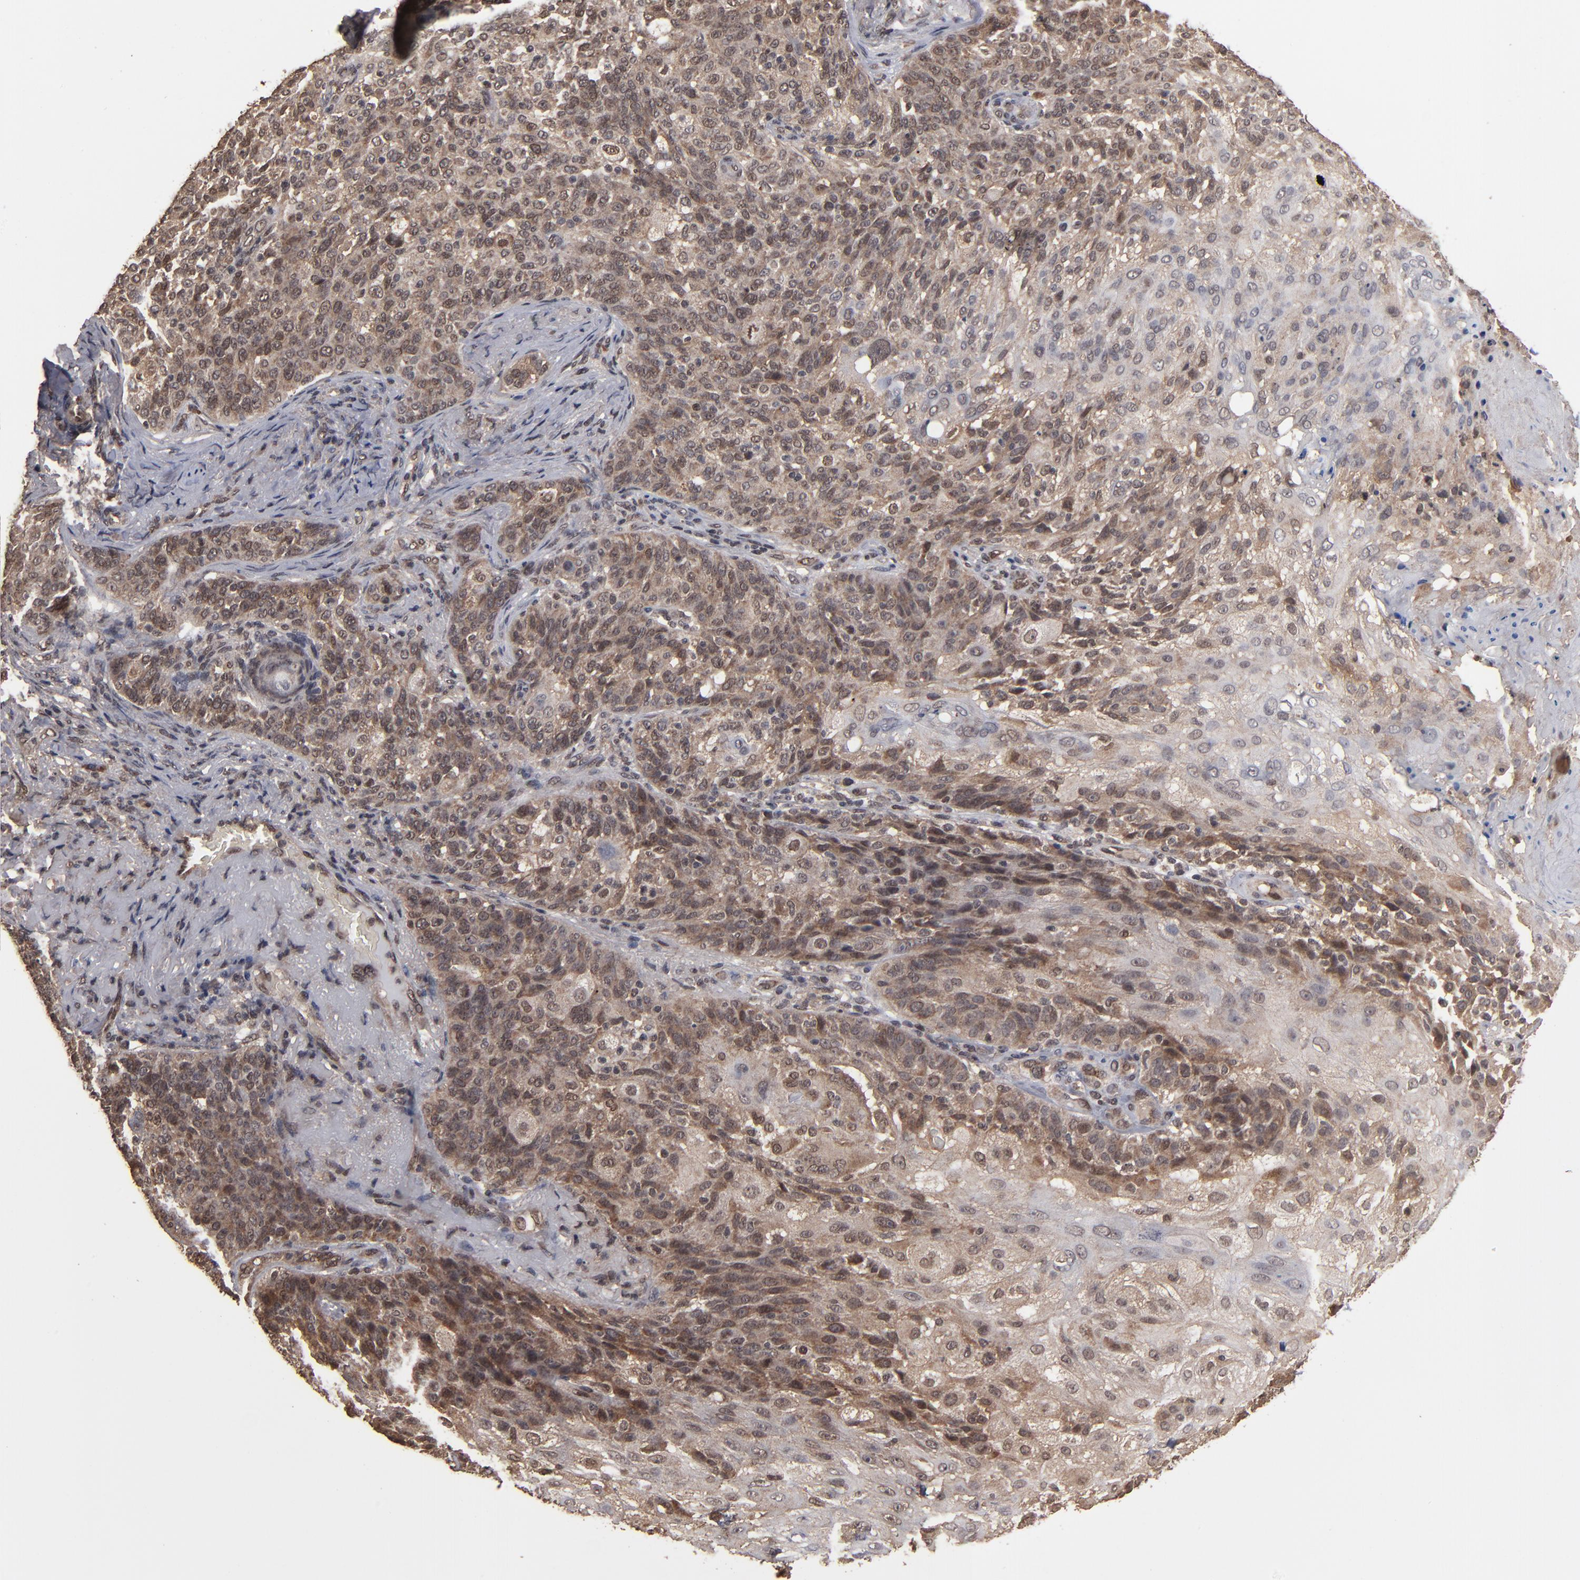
{"staining": {"intensity": "weak", "quantity": "25%-75%", "location": "cytoplasmic/membranous,nuclear"}, "tissue": "skin cancer", "cell_type": "Tumor cells", "image_type": "cancer", "snomed": [{"axis": "morphology", "description": "Normal tissue, NOS"}, {"axis": "morphology", "description": "Squamous cell carcinoma, NOS"}, {"axis": "topography", "description": "Skin"}], "caption": "DAB (3,3'-diaminobenzidine) immunohistochemical staining of human skin cancer (squamous cell carcinoma) shows weak cytoplasmic/membranous and nuclear protein staining in approximately 25%-75% of tumor cells.", "gene": "NXF2B", "patient": {"sex": "female", "age": 83}}